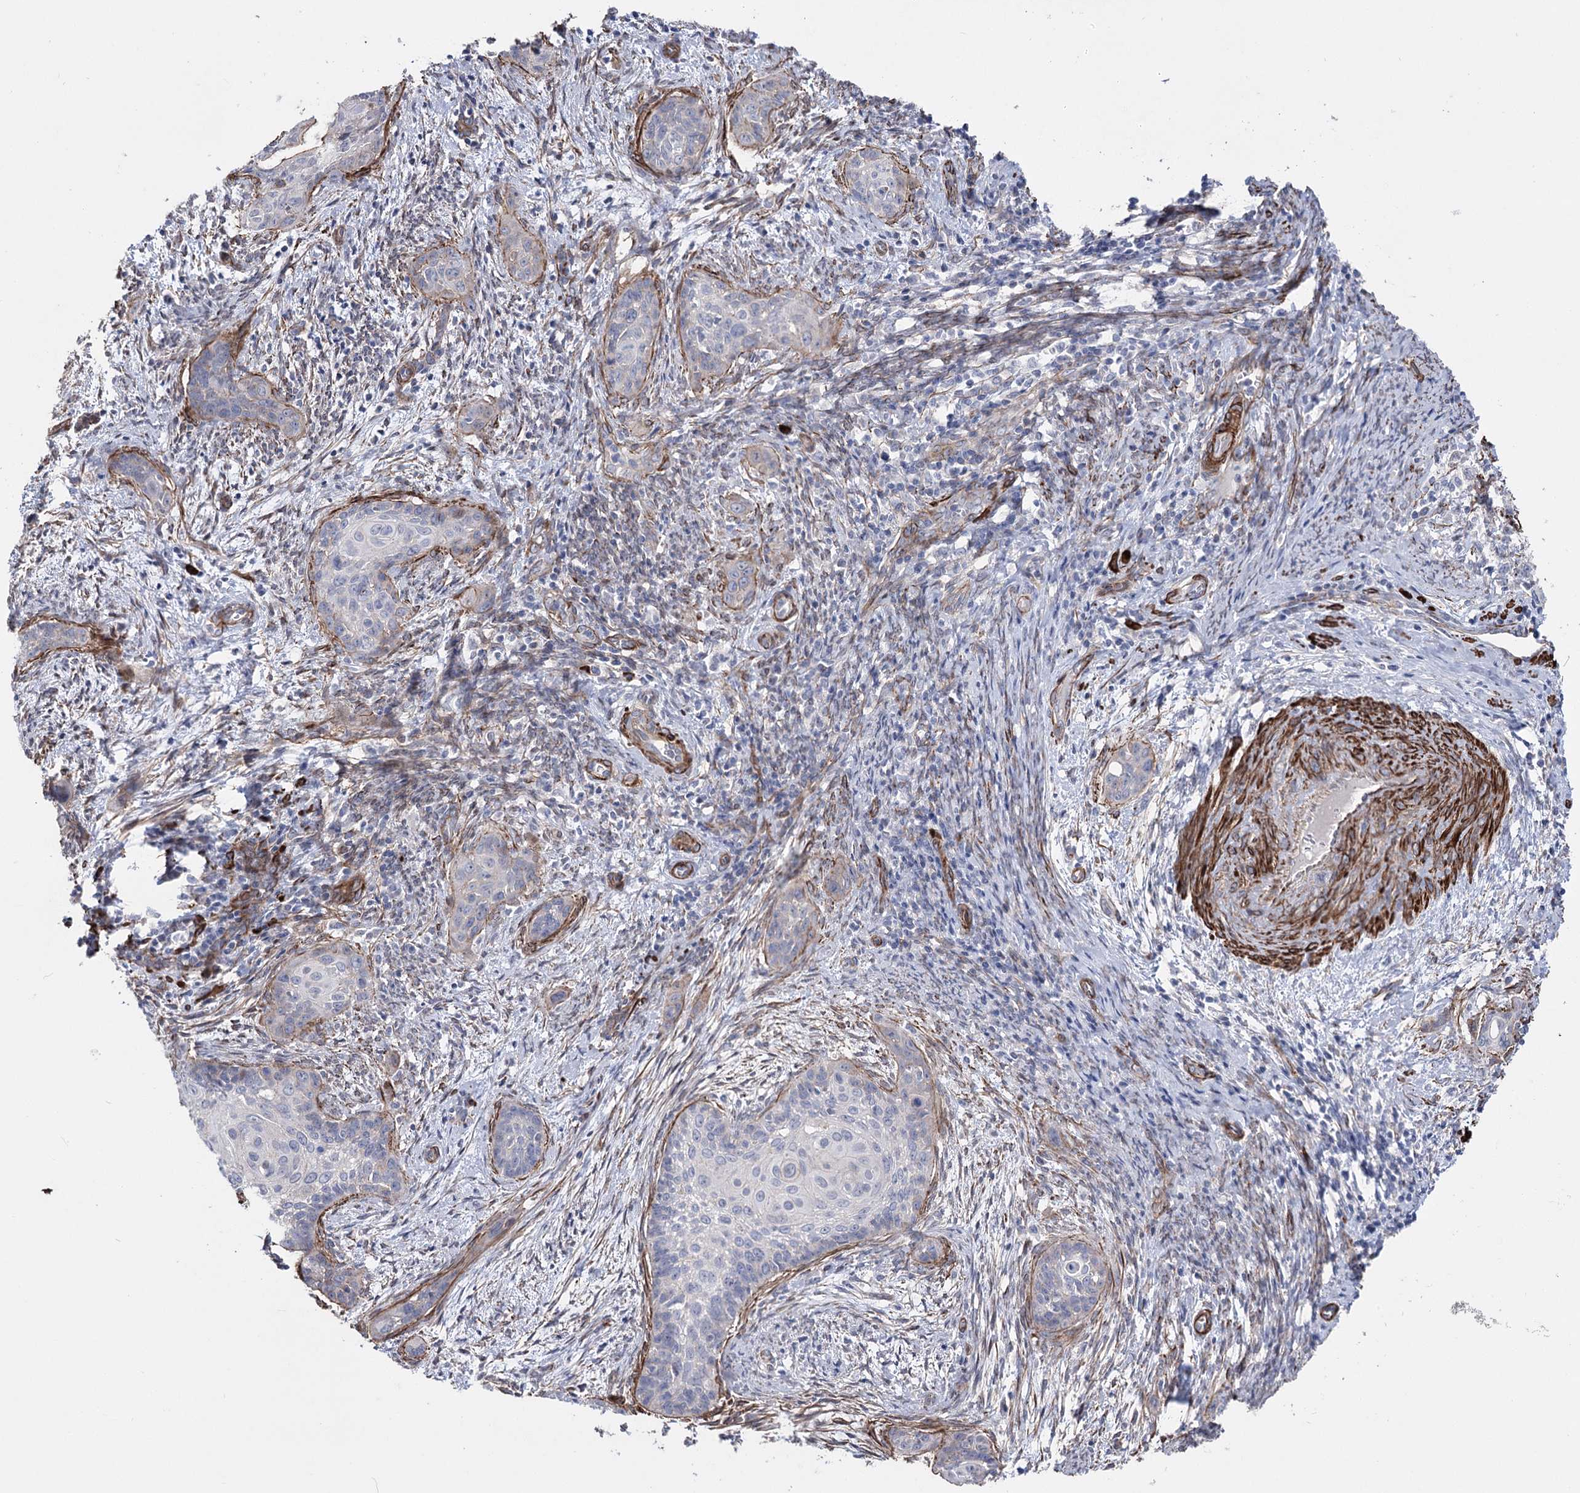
{"staining": {"intensity": "negative", "quantity": "none", "location": "none"}, "tissue": "cervical cancer", "cell_type": "Tumor cells", "image_type": "cancer", "snomed": [{"axis": "morphology", "description": "Squamous cell carcinoma, NOS"}, {"axis": "topography", "description": "Cervix"}], "caption": "This is an immunohistochemistry (IHC) histopathology image of human cervical squamous cell carcinoma. There is no positivity in tumor cells.", "gene": "ARHGAP20", "patient": {"sex": "female", "age": 33}}